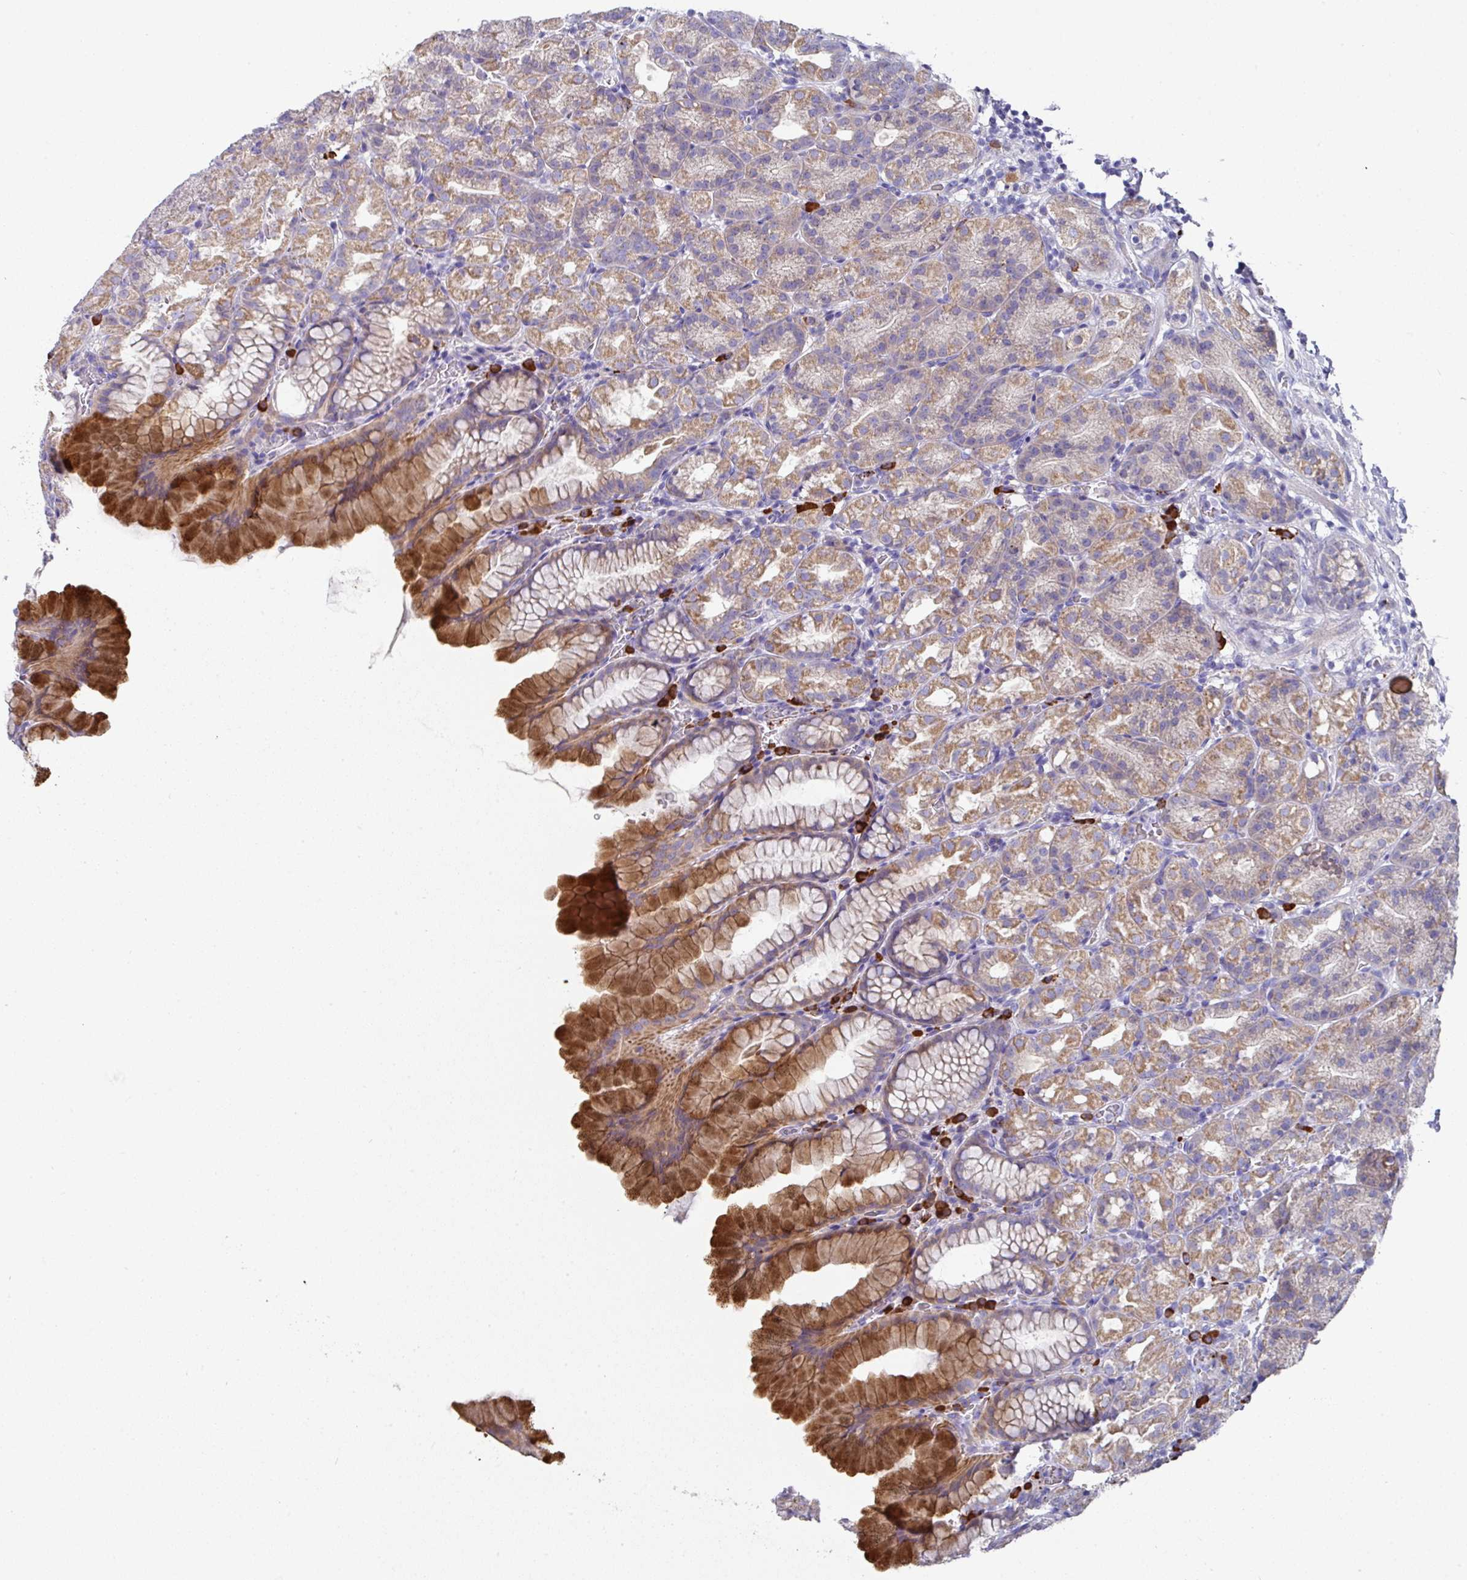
{"staining": {"intensity": "moderate", "quantity": "25%-75%", "location": "cytoplasmic/membranous"}, "tissue": "stomach", "cell_type": "Glandular cells", "image_type": "normal", "snomed": [{"axis": "morphology", "description": "Normal tissue, NOS"}, {"axis": "topography", "description": "Stomach, upper"}], "caption": "A photomicrograph of stomach stained for a protein displays moderate cytoplasmic/membranous brown staining in glandular cells. (DAB (3,3'-diaminobenzidine) IHC, brown staining for protein, blue staining for nuclei).", "gene": "IL4R", "patient": {"sex": "female", "age": 81}}